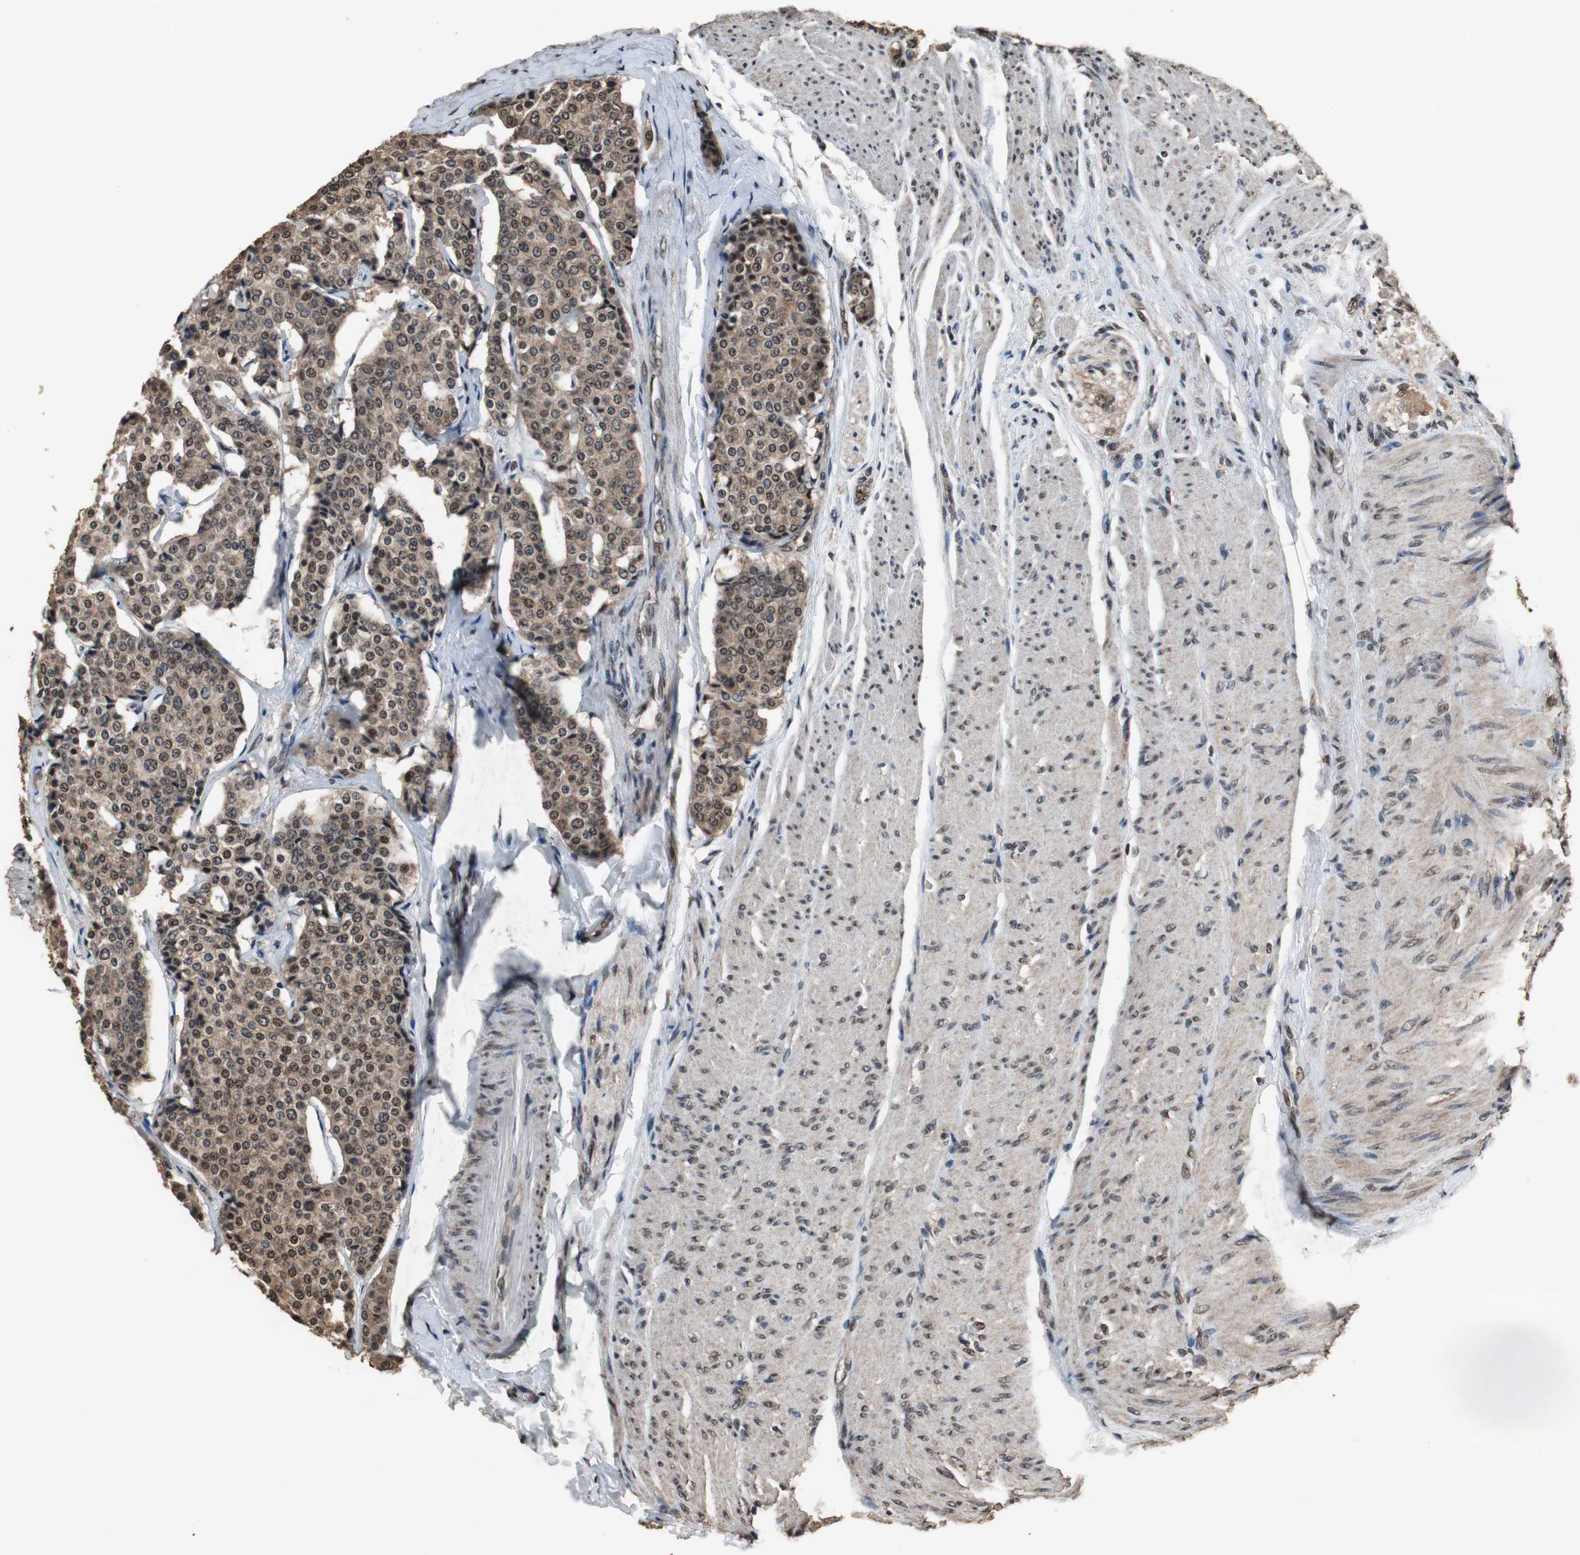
{"staining": {"intensity": "moderate", "quantity": ">75%", "location": "cytoplasmic/membranous,nuclear"}, "tissue": "carcinoid", "cell_type": "Tumor cells", "image_type": "cancer", "snomed": [{"axis": "morphology", "description": "Carcinoid, malignant, NOS"}, {"axis": "topography", "description": "Colon"}], "caption": "IHC (DAB (3,3'-diaminobenzidine)) staining of carcinoid reveals moderate cytoplasmic/membranous and nuclear protein staining in about >75% of tumor cells.", "gene": "ZNF18", "patient": {"sex": "female", "age": 61}}